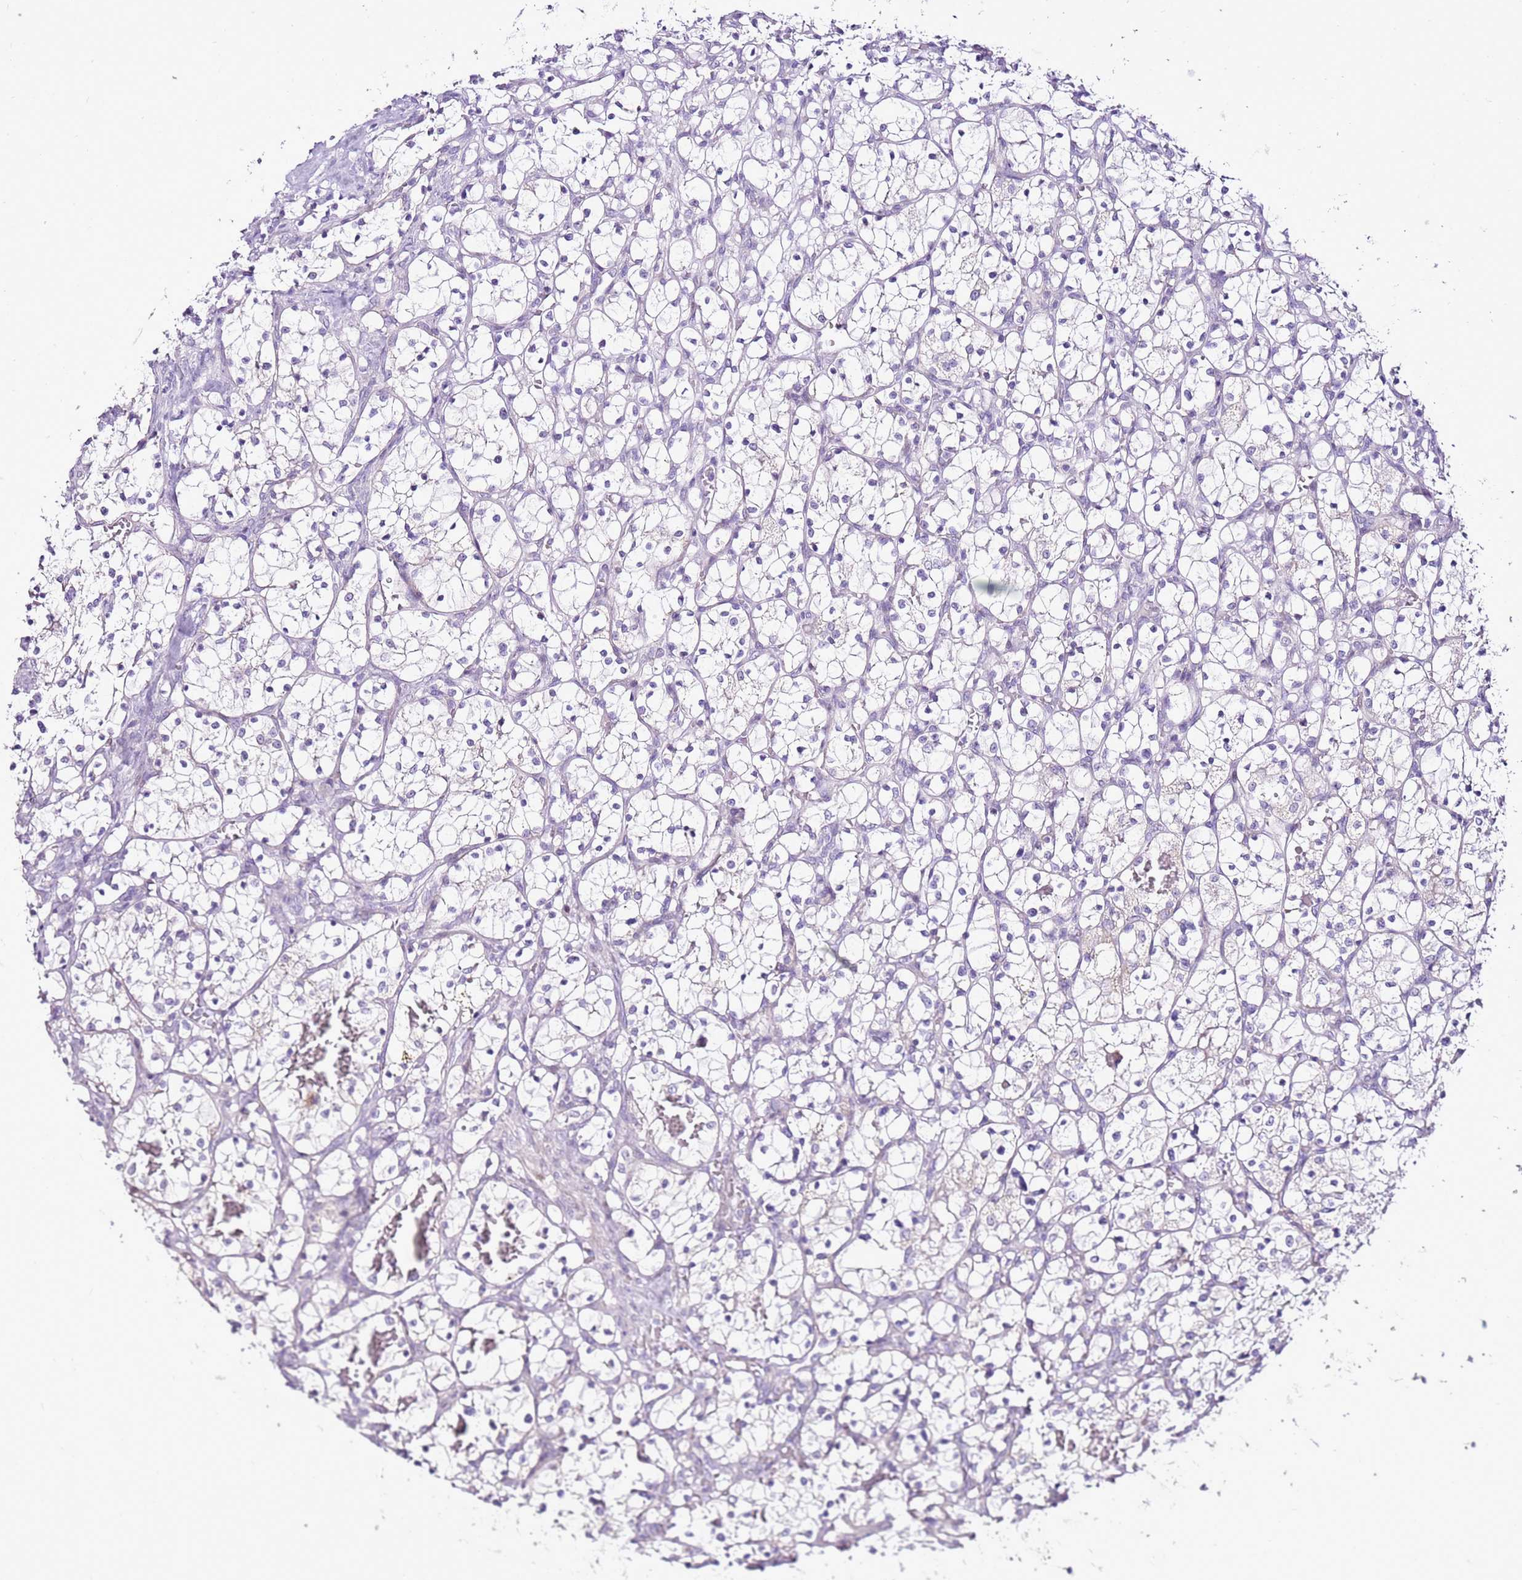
{"staining": {"intensity": "negative", "quantity": "none", "location": "none"}, "tissue": "renal cancer", "cell_type": "Tumor cells", "image_type": "cancer", "snomed": [{"axis": "morphology", "description": "Adenocarcinoma, NOS"}, {"axis": "topography", "description": "Kidney"}], "caption": "IHC of human renal cancer reveals no positivity in tumor cells.", "gene": "SLC38A5", "patient": {"sex": "female", "age": 69}}